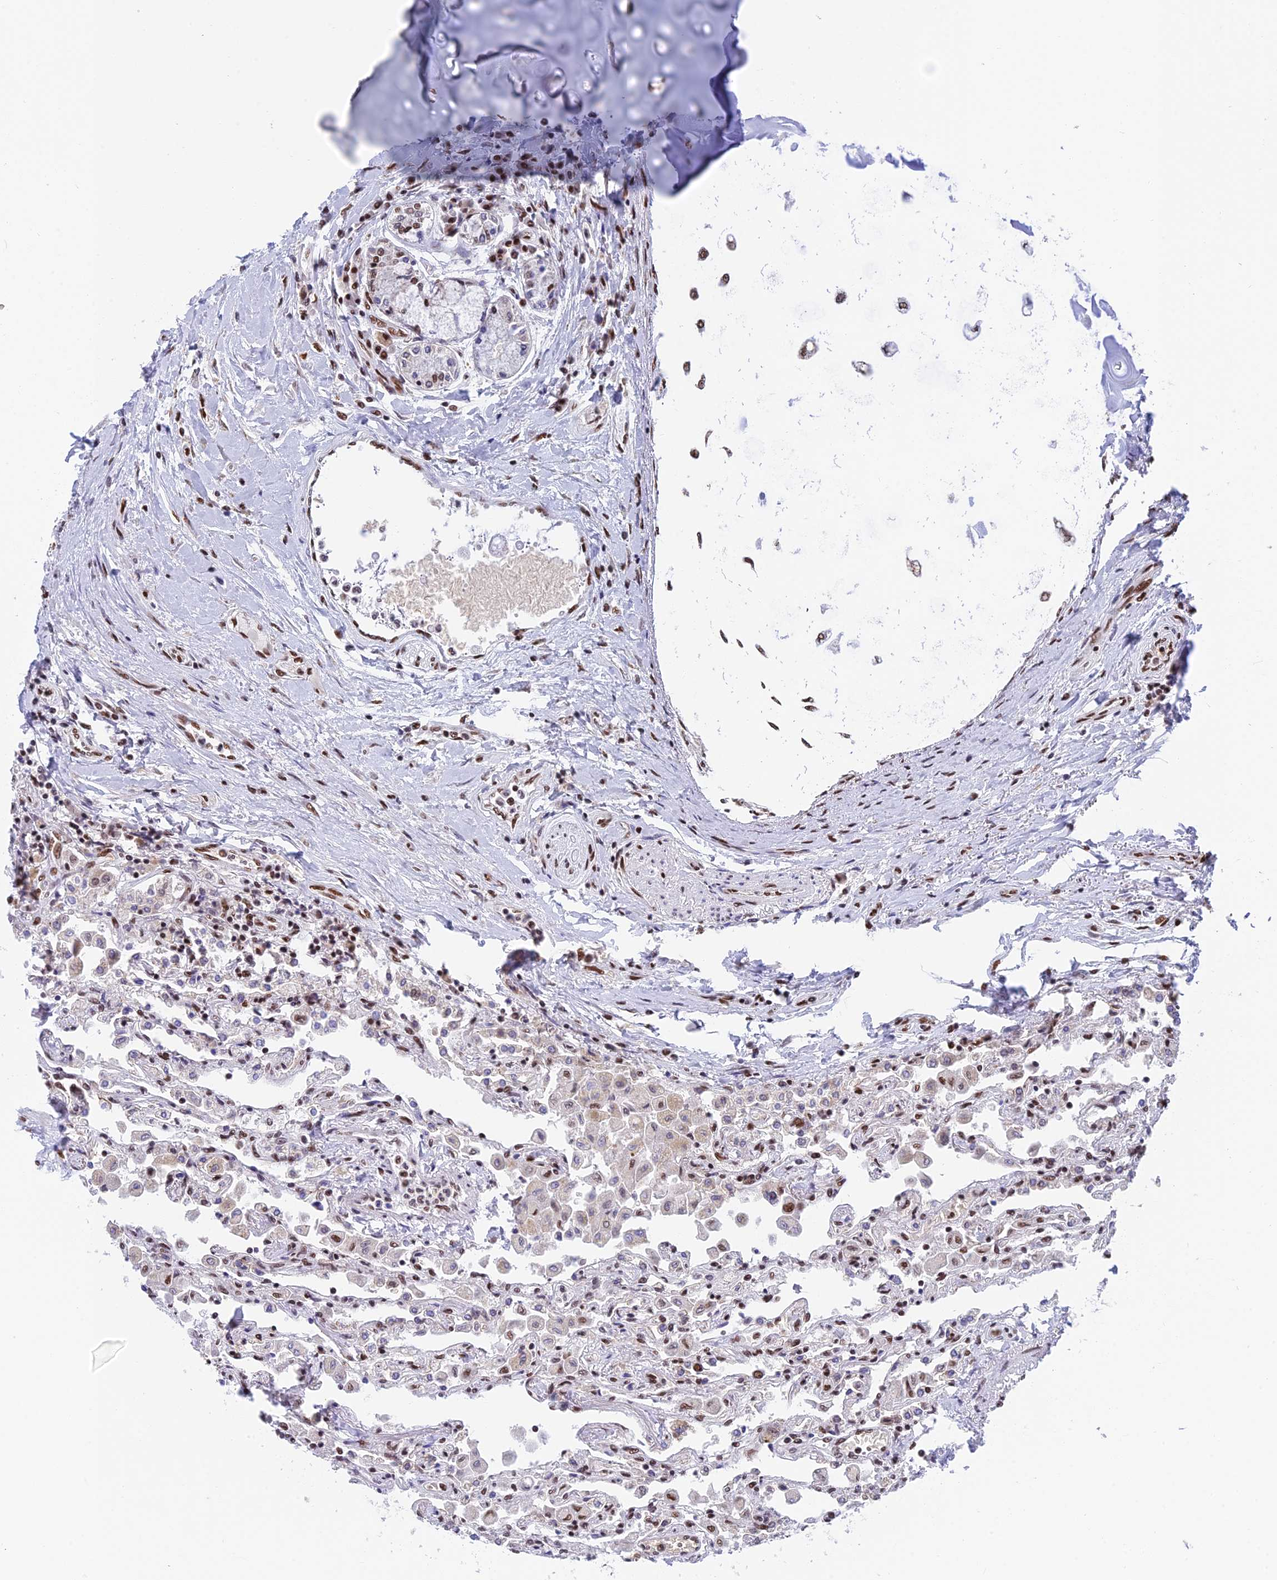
{"staining": {"intensity": "strong", "quantity": "25%-75%", "location": "nuclear"}, "tissue": "lung", "cell_type": "Alveolar cells", "image_type": "normal", "snomed": [{"axis": "morphology", "description": "Normal tissue, NOS"}, {"axis": "topography", "description": "Bronchus"}, {"axis": "topography", "description": "Lung"}], "caption": "A brown stain labels strong nuclear staining of a protein in alveolar cells of normal human lung. The protein of interest is shown in brown color, while the nuclei are stained blue.", "gene": "EEF1AKMT3", "patient": {"sex": "female", "age": 49}}